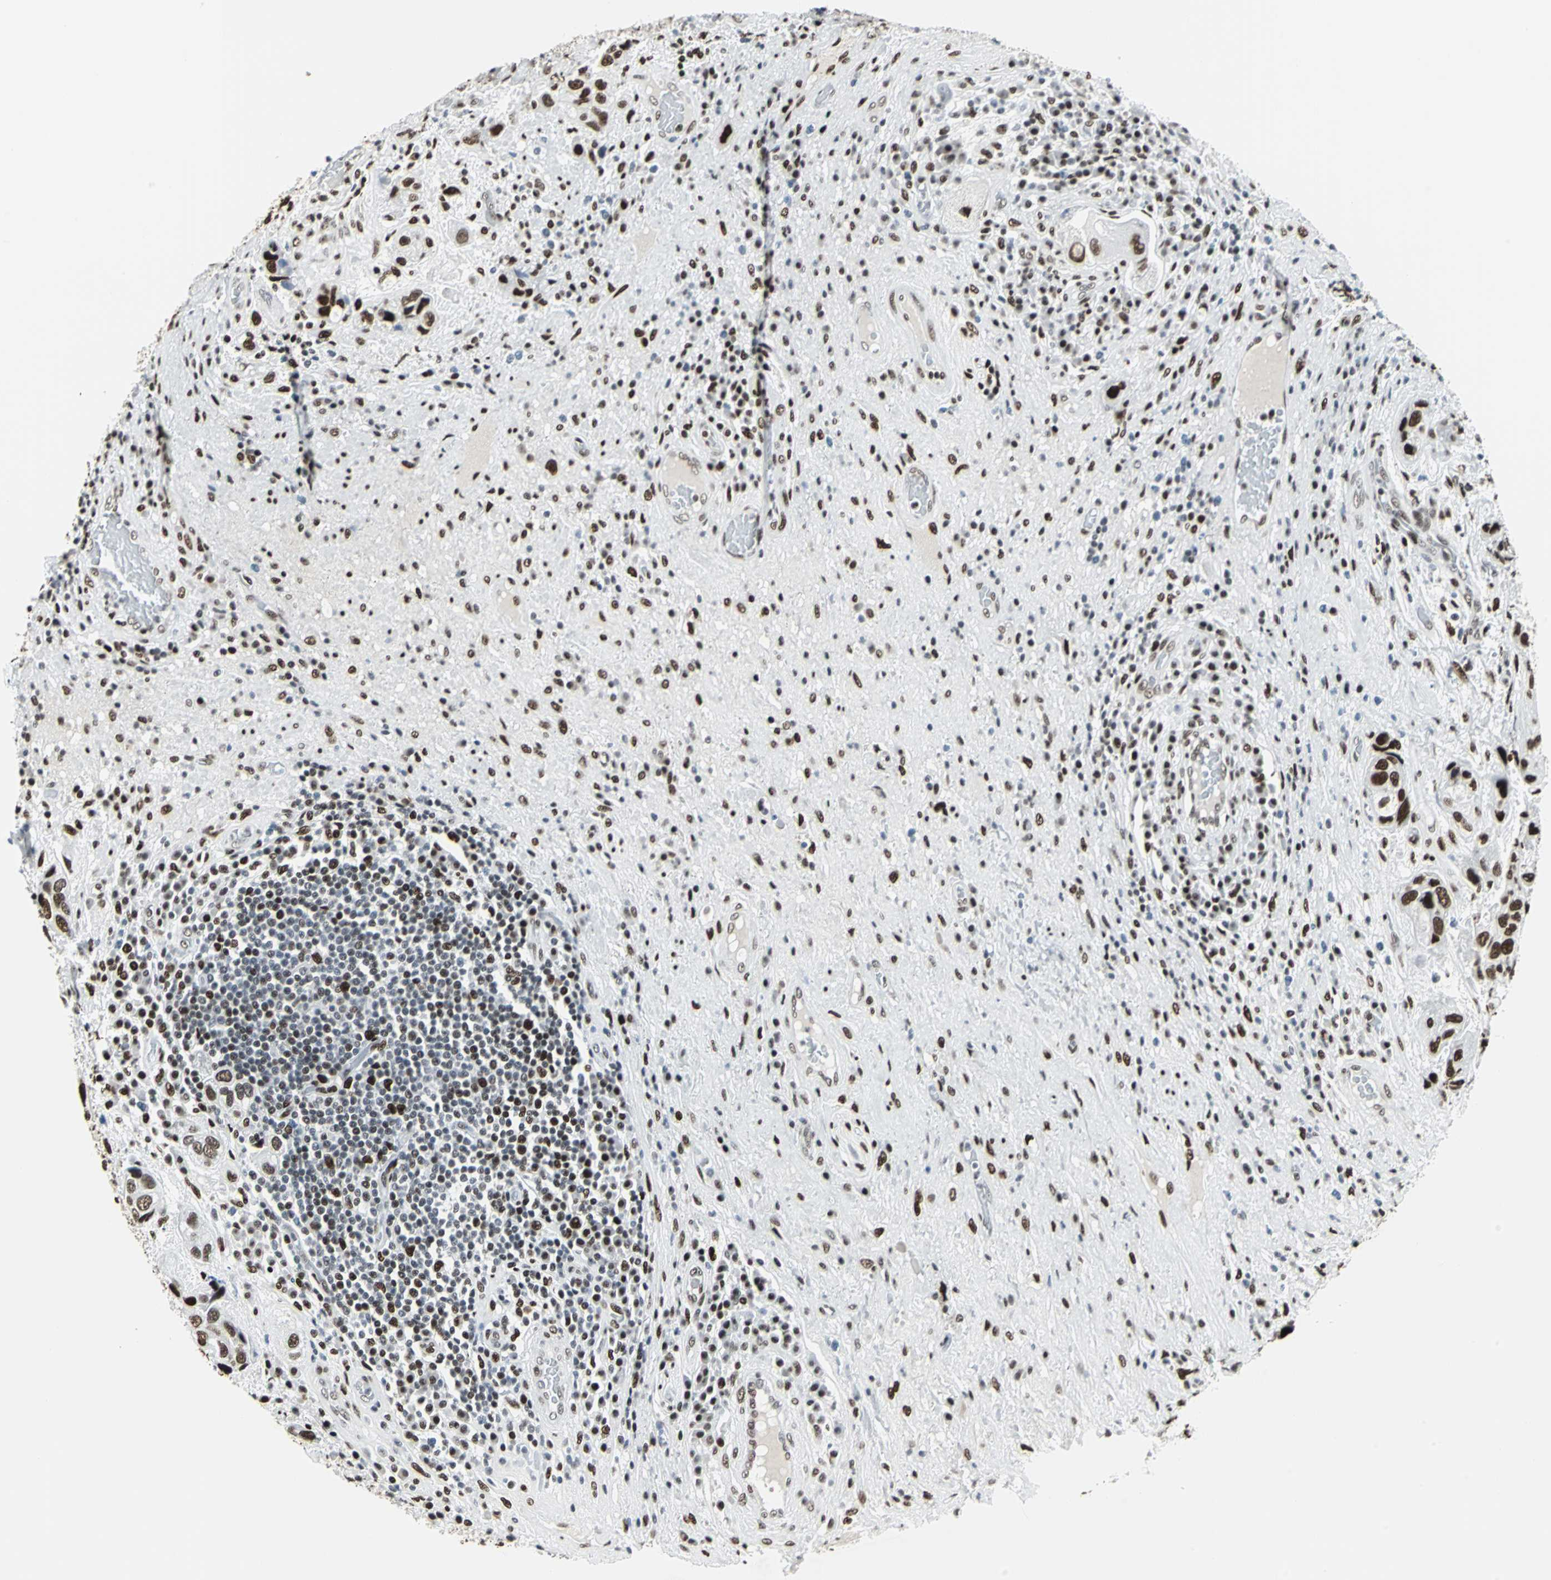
{"staining": {"intensity": "strong", "quantity": ">75%", "location": "nuclear"}, "tissue": "urothelial cancer", "cell_type": "Tumor cells", "image_type": "cancer", "snomed": [{"axis": "morphology", "description": "Urothelial carcinoma, High grade"}, {"axis": "topography", "description": "Urinary bladder"}], "caption": "The image reveals staining of urothelial cancer, revealing strong nuclear protein expression (brown color) within tumor cells.", "gene": "HDAC2", "patient": {"sex": "female", "age": 64}}